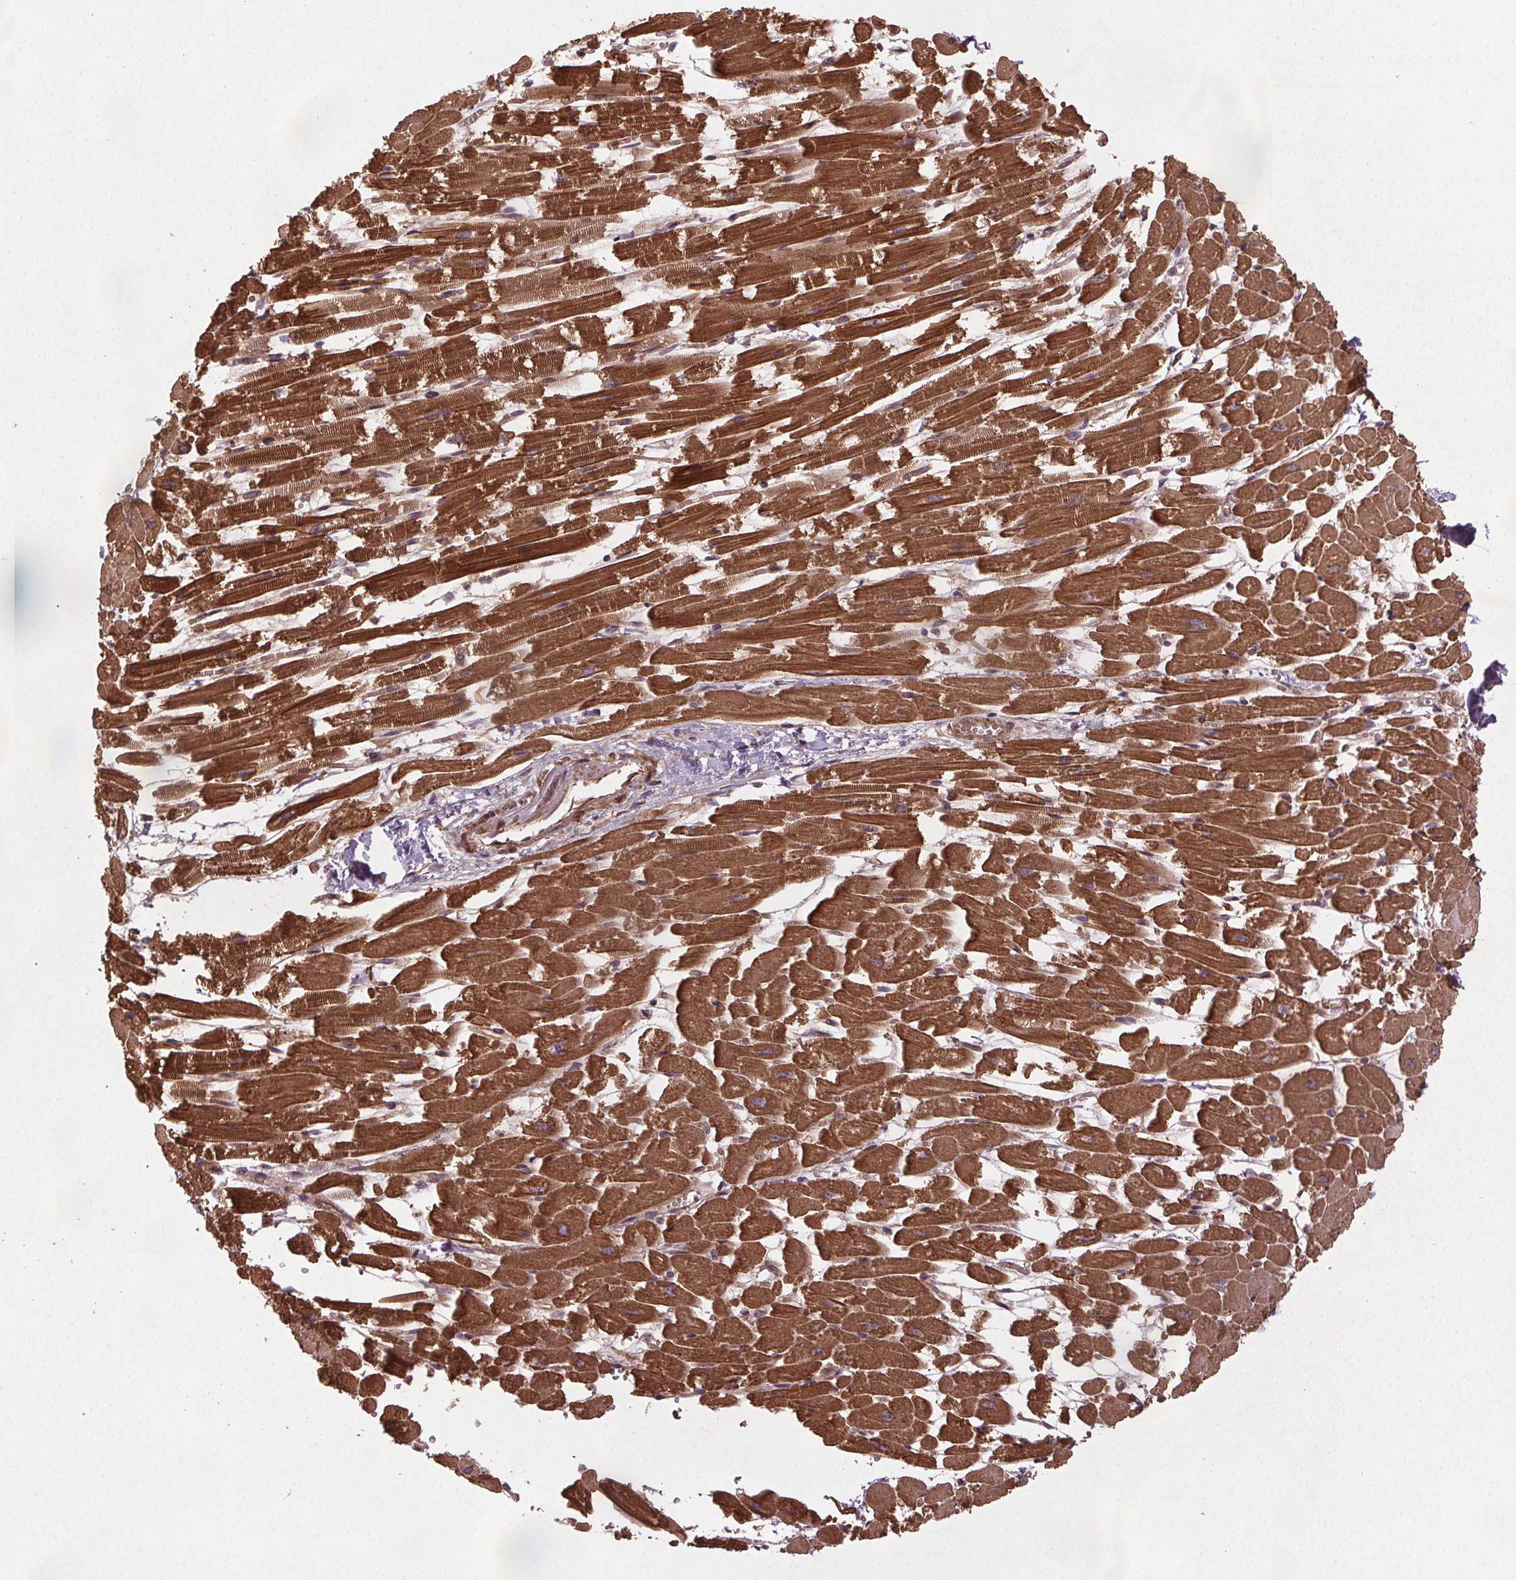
{"staining": {"intensity": "strong", "quantity": ">75%", "location": "cytoplasmic/membranous"}, "tissue": "heart muscle", "cell_type": "Cardiomyocytes", "image_type": "normal", "snomed": [{"axis": "morphology", "description": "Normal tissue, NOS"}, {"axis": "topography", "description": "Heart"}], "caption": "Strong cytoplasmic/membranous protein expression is present in approximately >75% of cardiomyocytes in heart muscle. (DAB IHC, brown staining for protein, blue staining for nuclei).", "gene": "SEC14L2", "patient": {"sex": "female", "age": 52}}